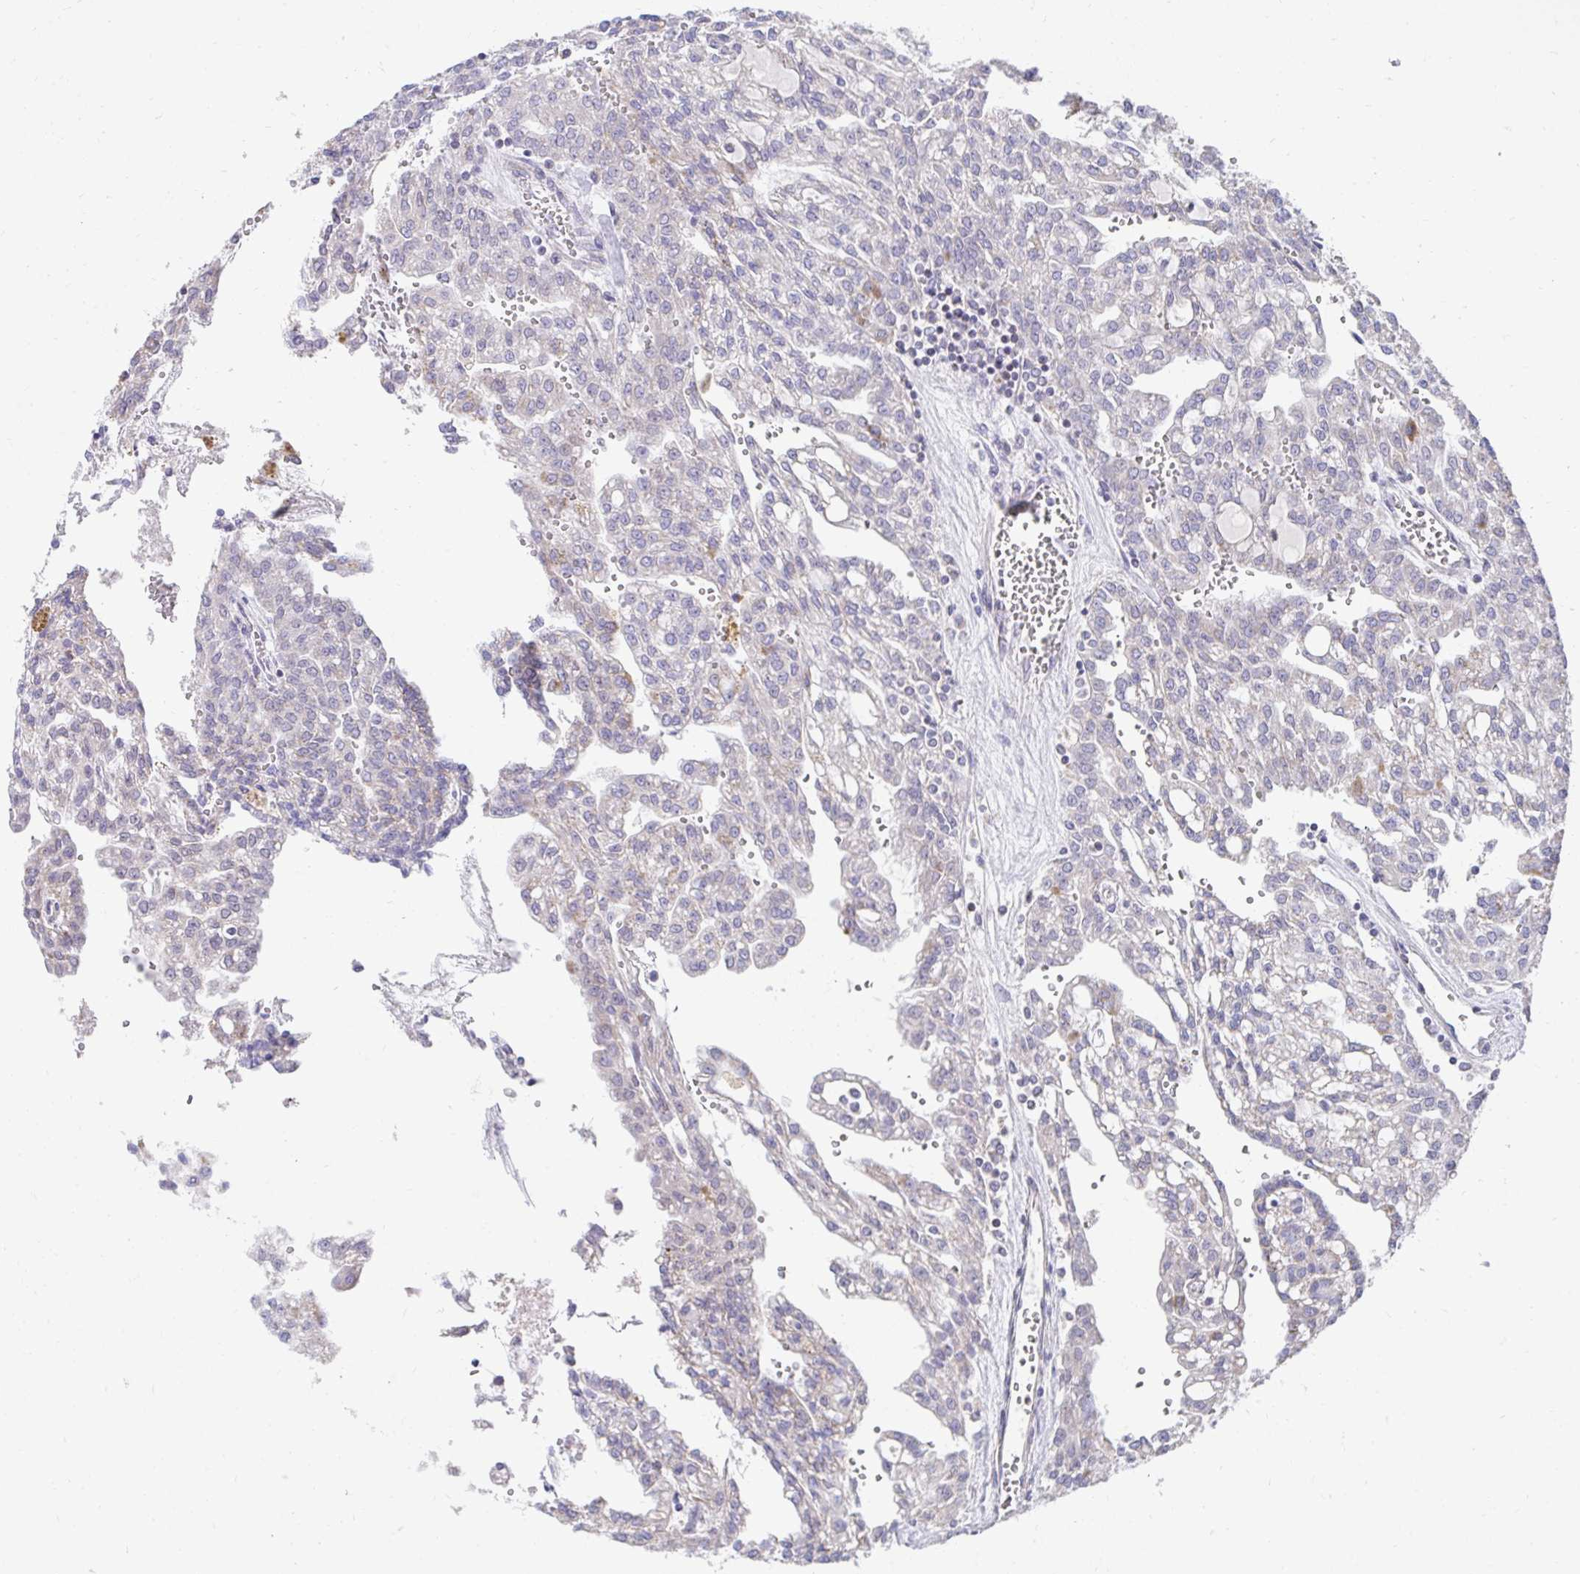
{"staining": {"intensity": "negative", "quantity": "none", "location": "none"}, "tissue": "renal cancer", "cell_type": "Tumor cells", "image_type": "cancer", "snomed": [{"axis": "morphology", "description": "Adenocarcinoma, NOS"}, {"axis": "topography", "description": "Kidney"}], "caption": "Immunohistochemistry (IHC) image of human renal cancer stained for a protein (brown), which demonstrates no expression in tumor cells. The staining was performed using DAB (3,3'-diaminobenzidine) to visualize the protein expression in brown, while the nuclei were stained in blue with hematoxylin (Magnification: 20x).", "gene": "PRRG3", "patient": {"sex": "male", "age": 63}}